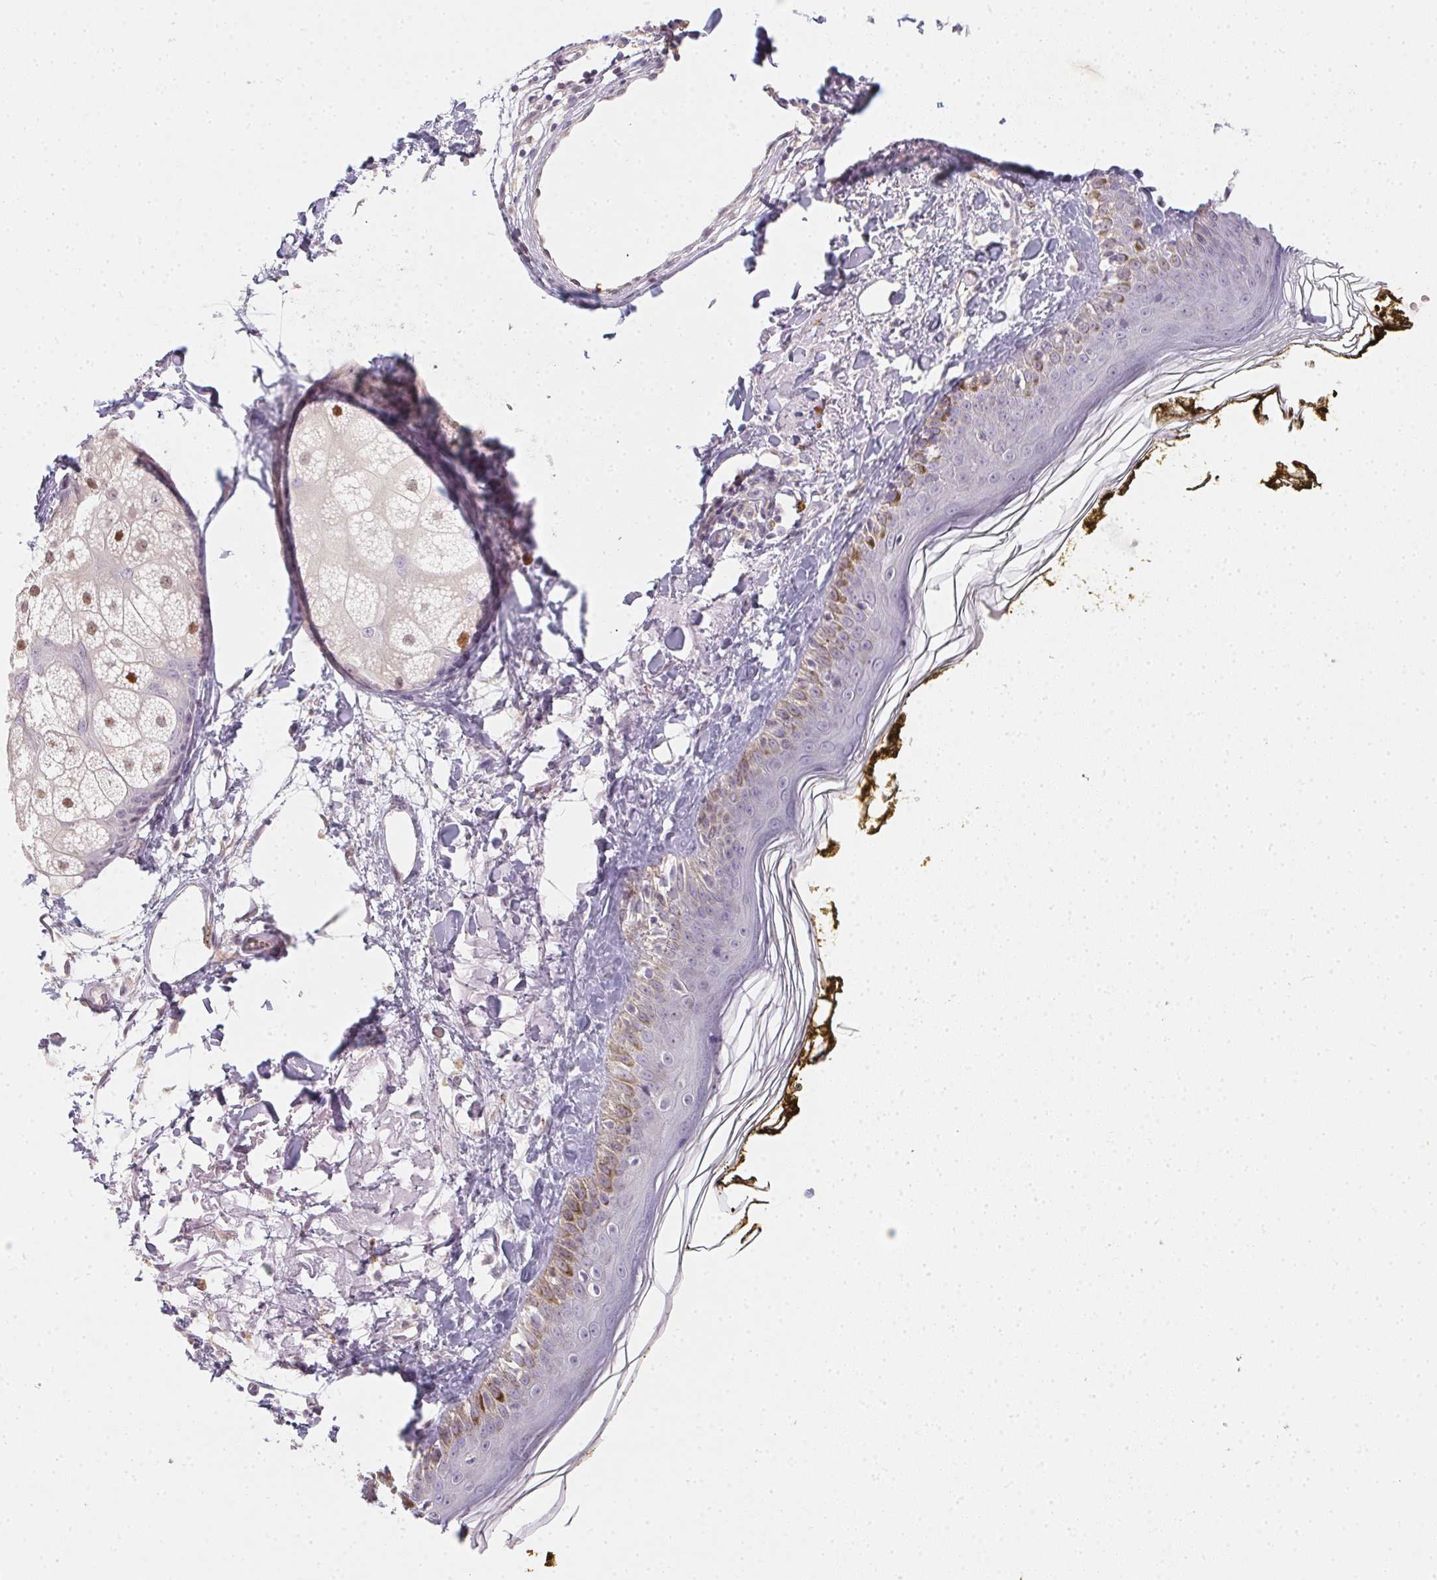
{"staining": {"intensity": "negative", "quantity": "none", "location": "none"}, "tissue": "skin", "cell_type": "Fibroblasts", "image_type": "normal", "snomed": [{"axis": "morphology", "description": "Normal tissue, NOS"}, {"axis": "topography", "description": "Skin"}], "caption": "The micrograph displays no staining of fibroblasts in benign skin. (DAB immunohistochemistry with hematoxylin counter stain).", "gene": "ZBBX", "patient": {"sex": "male", "age": 76}}